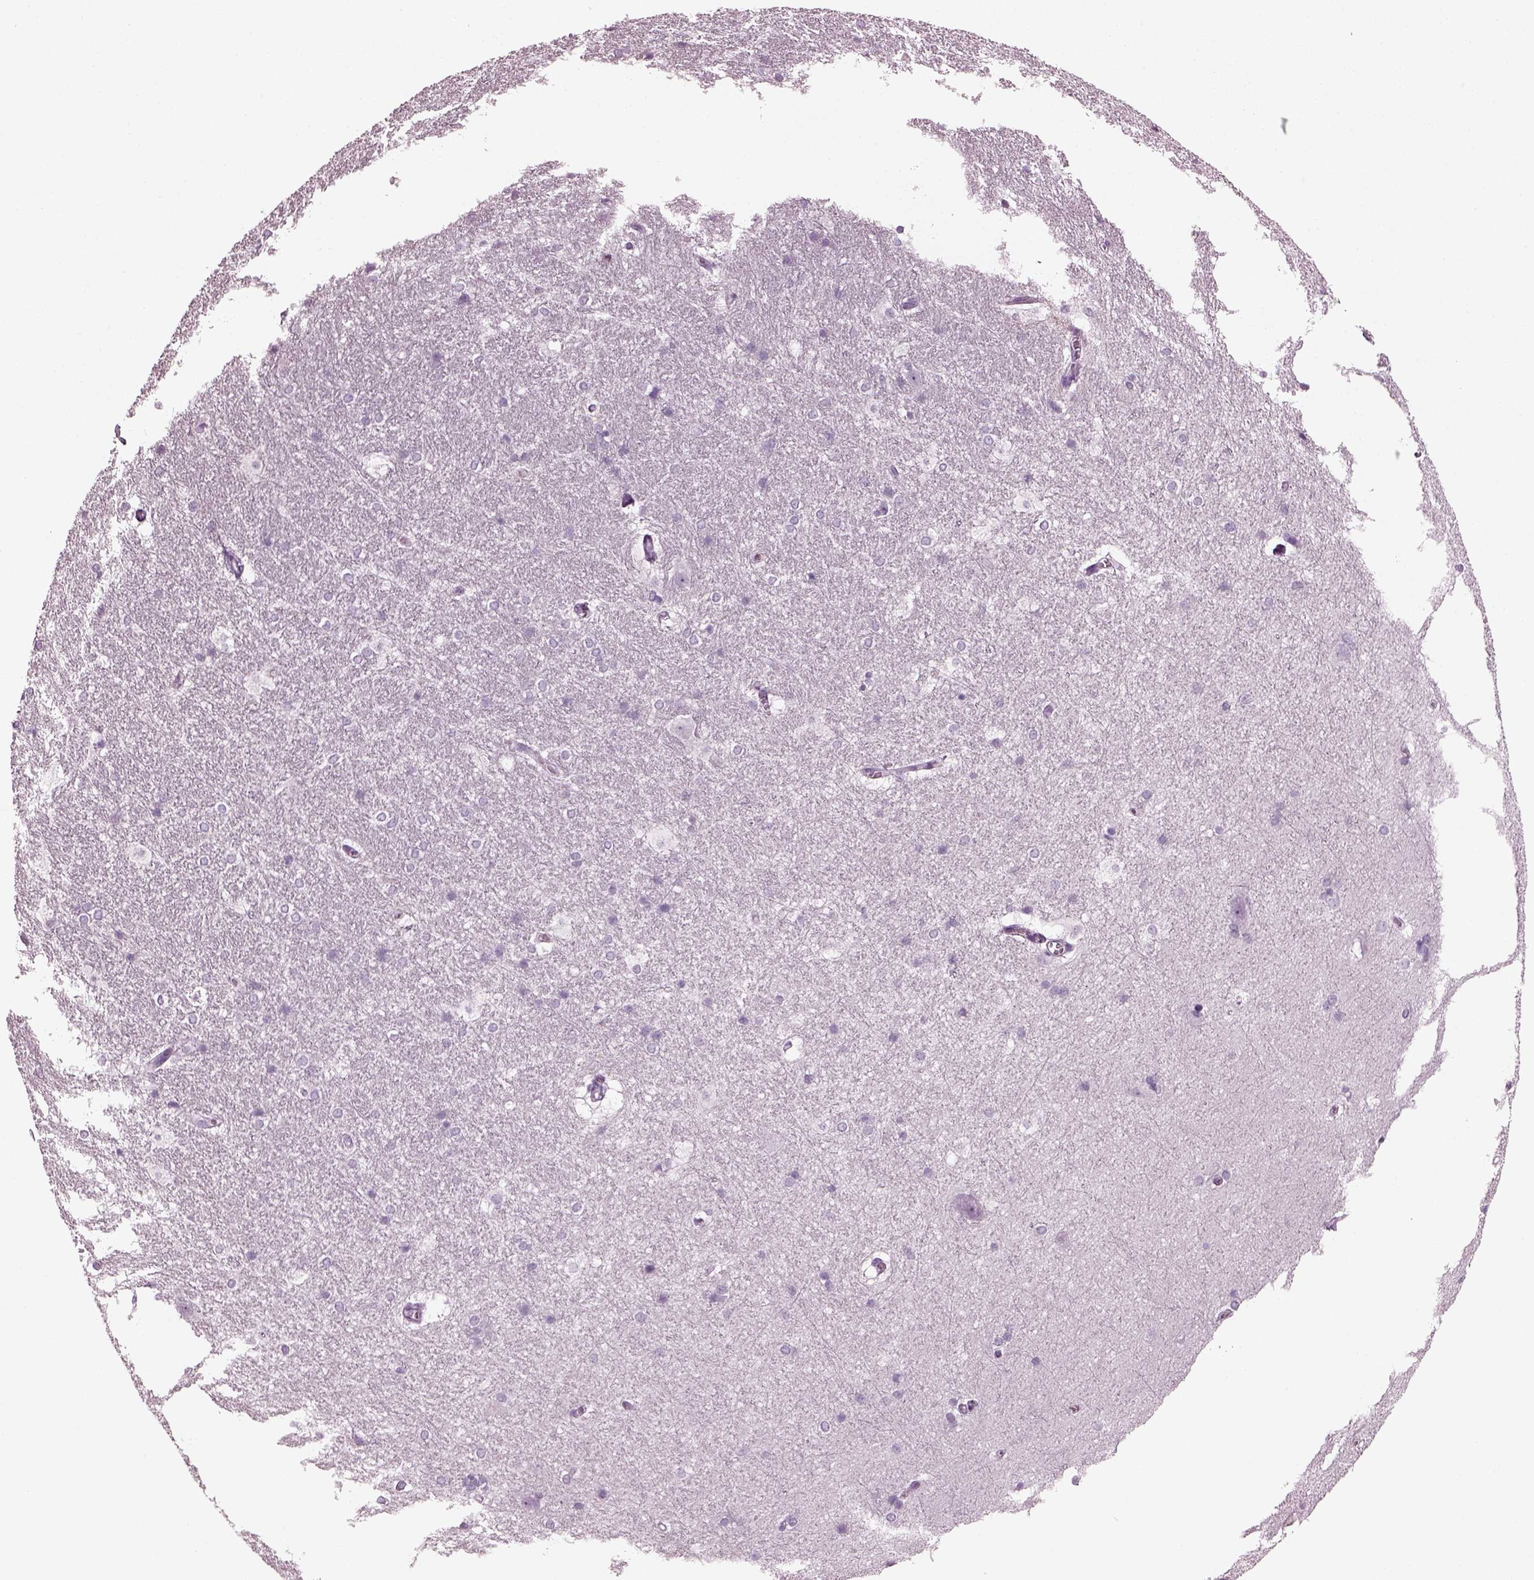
{"staining": {"intensity": "negative", "quantity": "none", "location": "none"}, "tissue": "hippocampus", "cell_type": "Glial cells", "image_type": "normal", "snomed": [{"axis": "morphology", "description": "Normal tissue, NOS"}, {"axis": "topography", "description": "Cerebral cortex"}, {"axis": "topography", "description": "Hippocampus"}], "caption": "DAB (3,3'-diaminobenzidine) immunohistochemical staining of normal human hippocampus shows no significant expression in glial cells.", "gene": "PDC", "patient": {"sex": "female", "age": 19}}